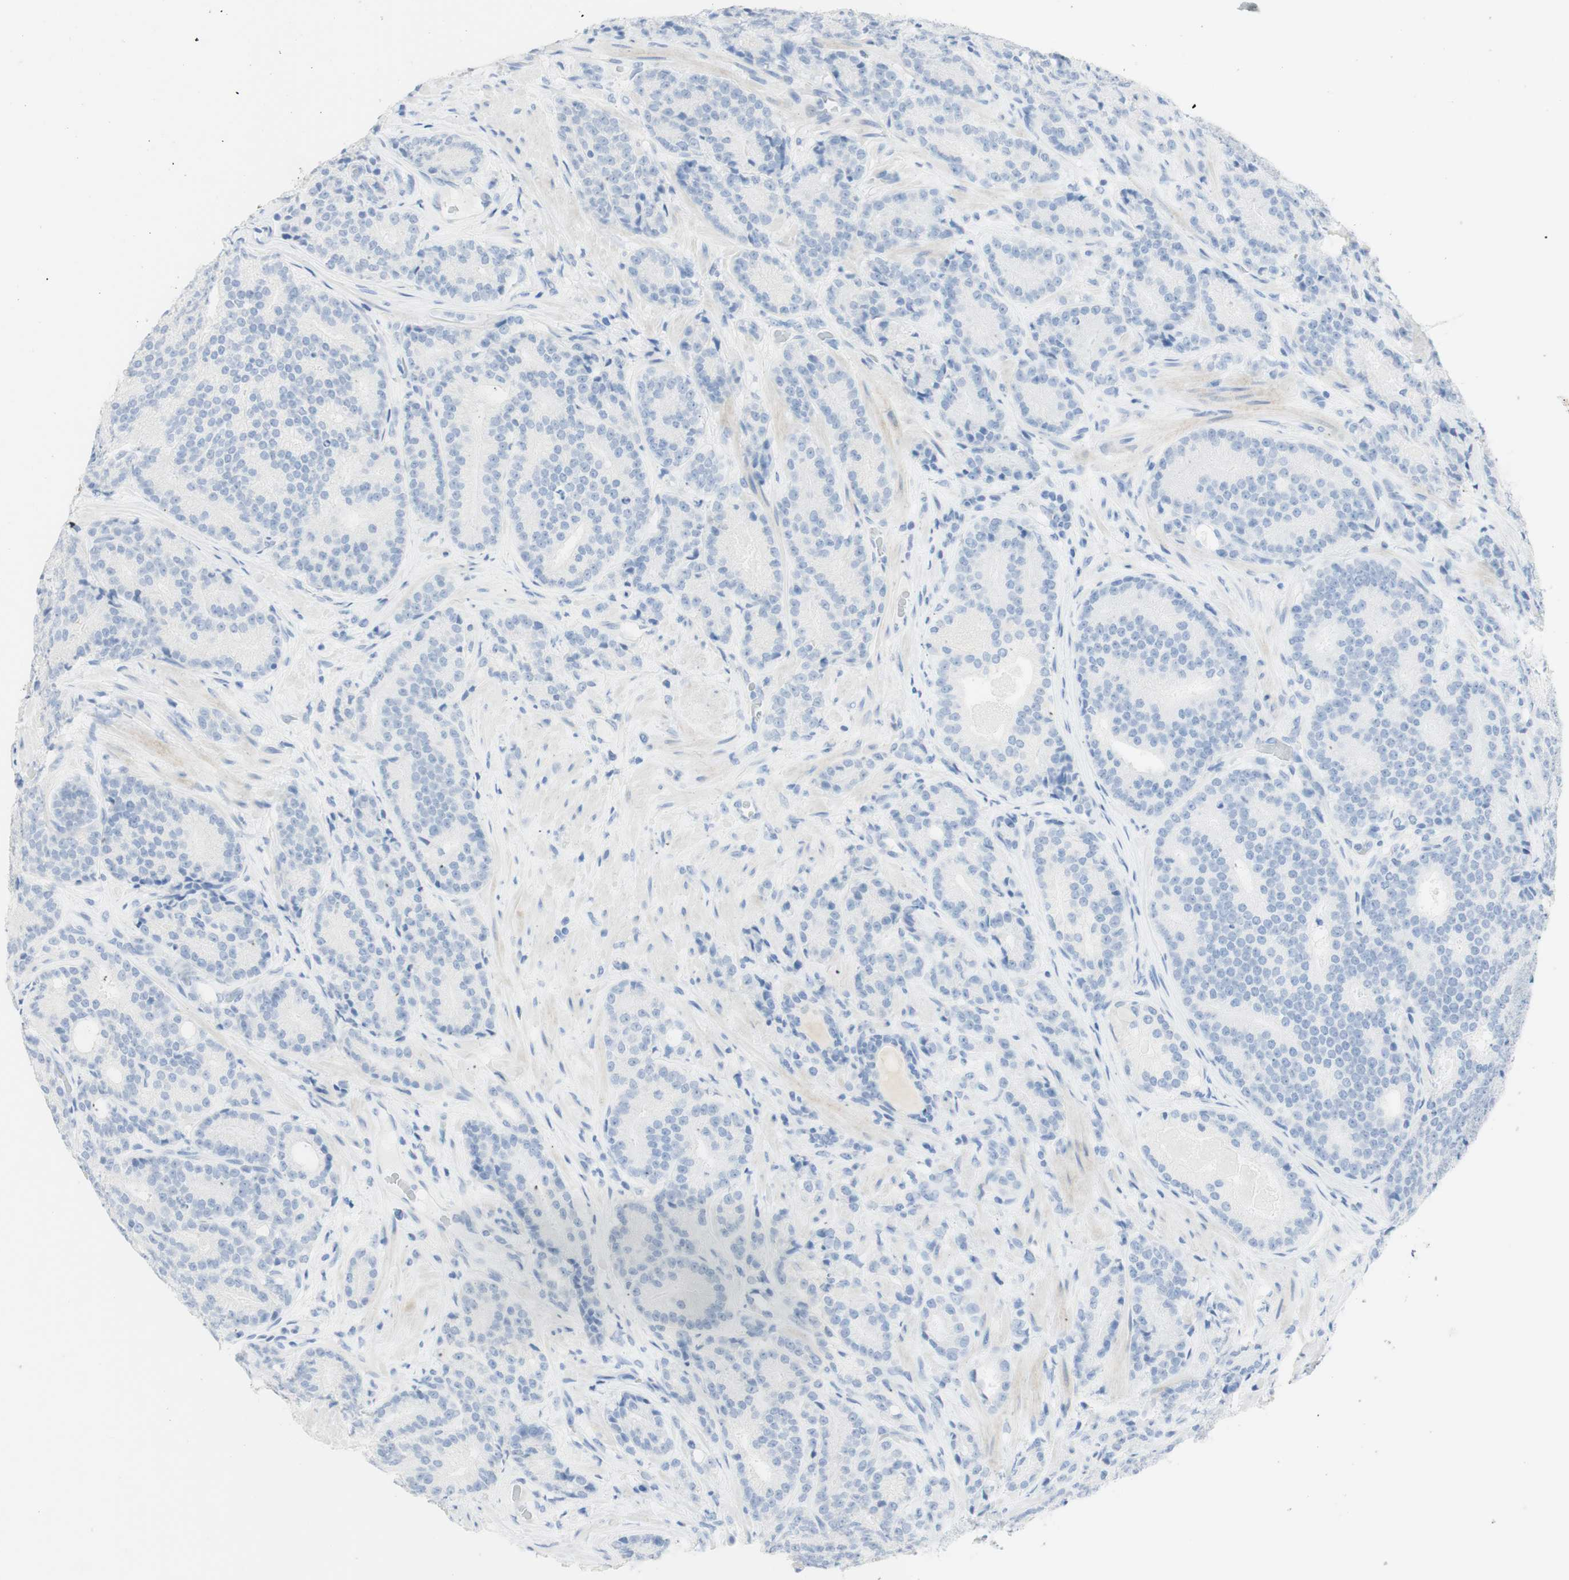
{"staining": {"intensity": "negative", "quantity": "none", "location": "none"}, "tissue": "prostate cancer", "cell_type": "Tumor cells", "image_type": "cancer", "snomed": [{"axis": "morphology", "description": "Adenocarcinoma, High grade"}, {"axis": "topography", "description": "Prostate"}], "caption": "Immunohistochemical staining of human prostate cancer (adenocarcinoma (high-grade)) displays no significant staining in tumor cells.", "gene": "TPO", "patient": {"sex": "male", "age": 61}}